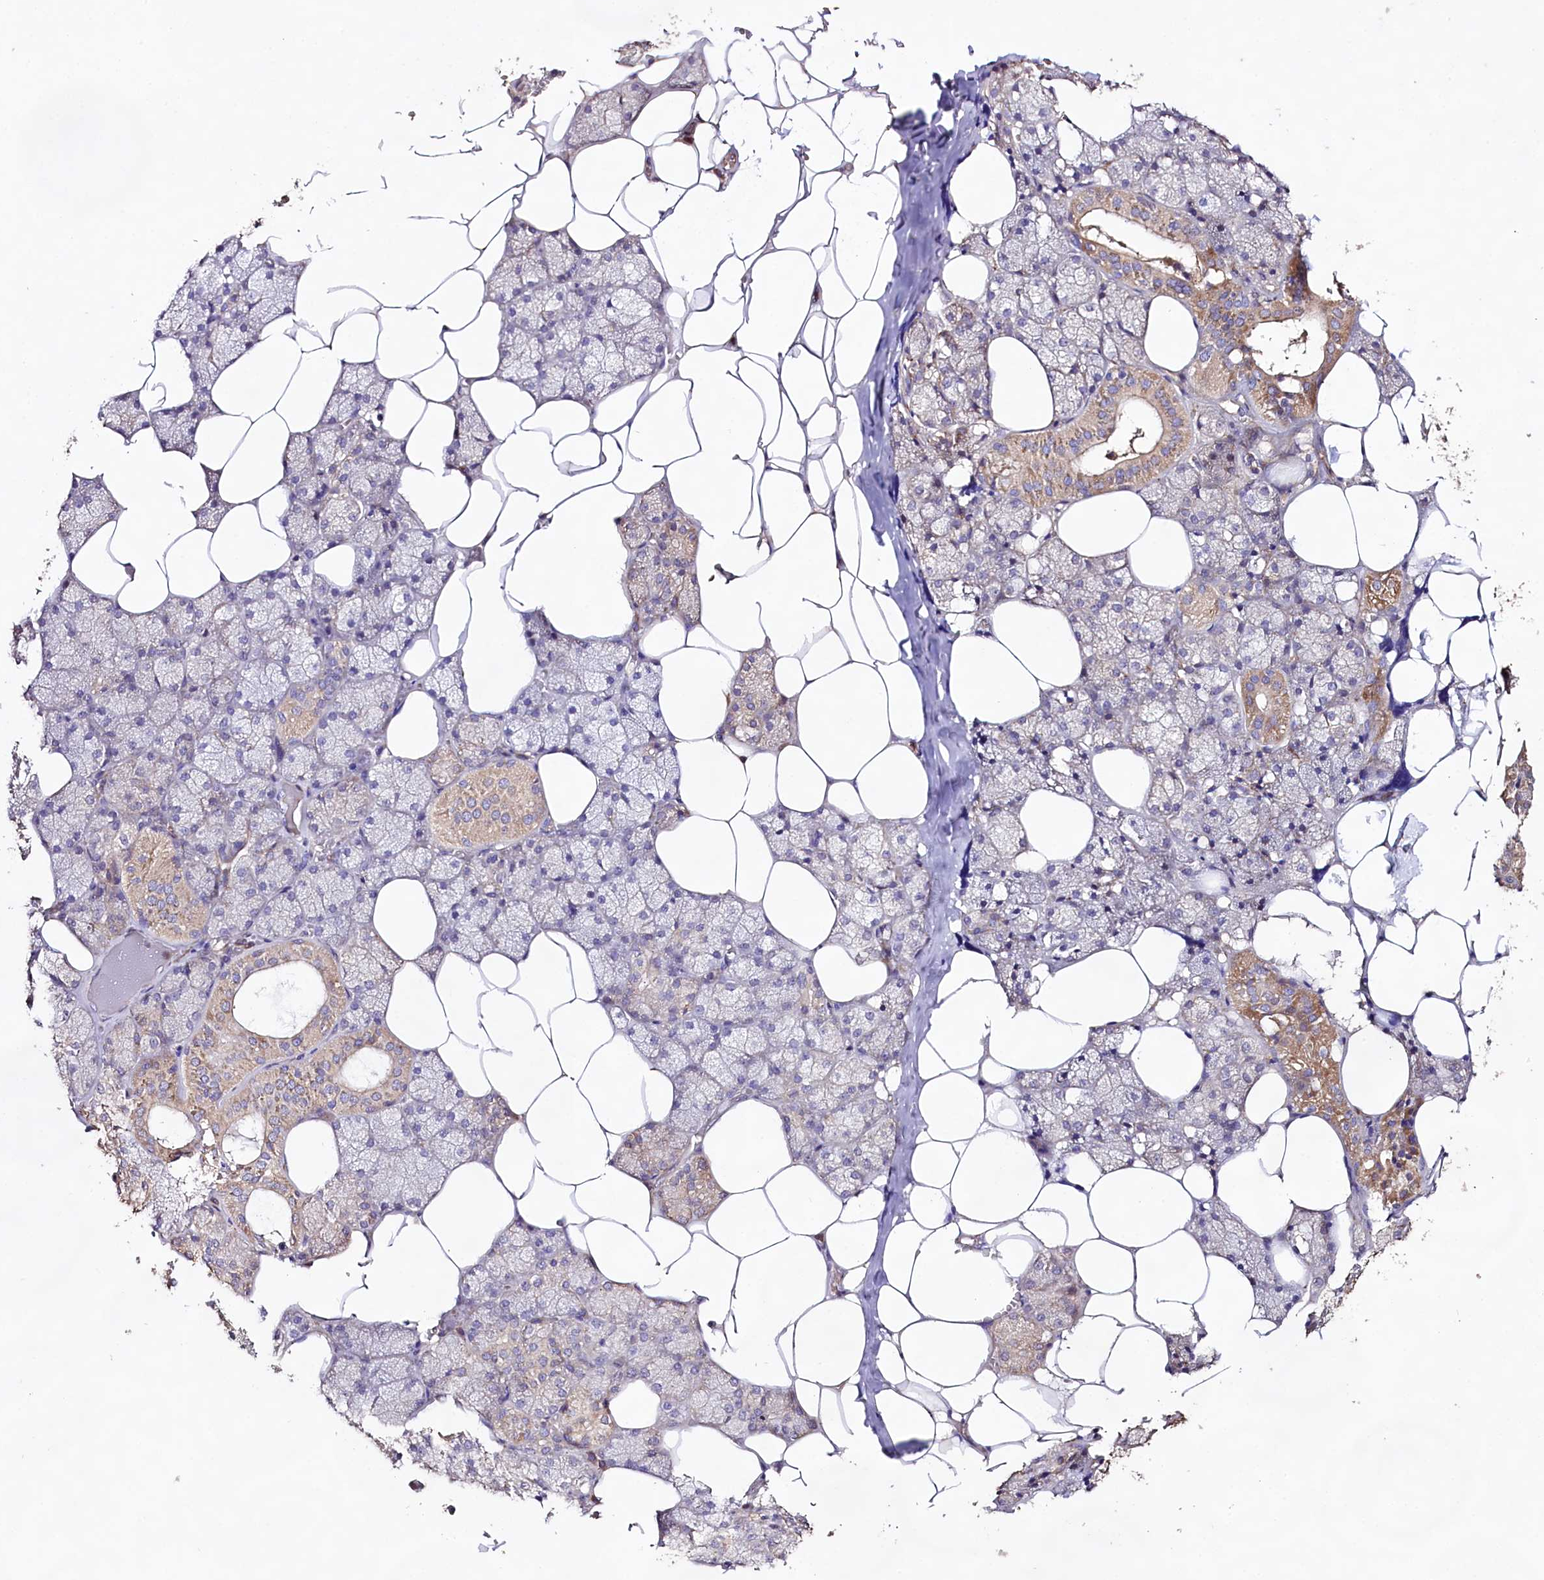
{"staining": {"intensity": "moderate", "quantity": "<25%", "location": "cytoplasmic/membranous"}, "tissue": "salivary gland", "cell_type": "Glandular cells", "image_type": "normal", "snomed": [{"axis": "morphology", "description": "Normal tissue, NOS"}, {"axis": "topography", "description": "Salivary gland"}], "caption": "The immunohistochemical stain highlights moderate cytoplasmic/membranous staining in glandular cells of normal salivary gland.", "gene": "DMXL2", "patient": {"sex": "male", "age": 62}}